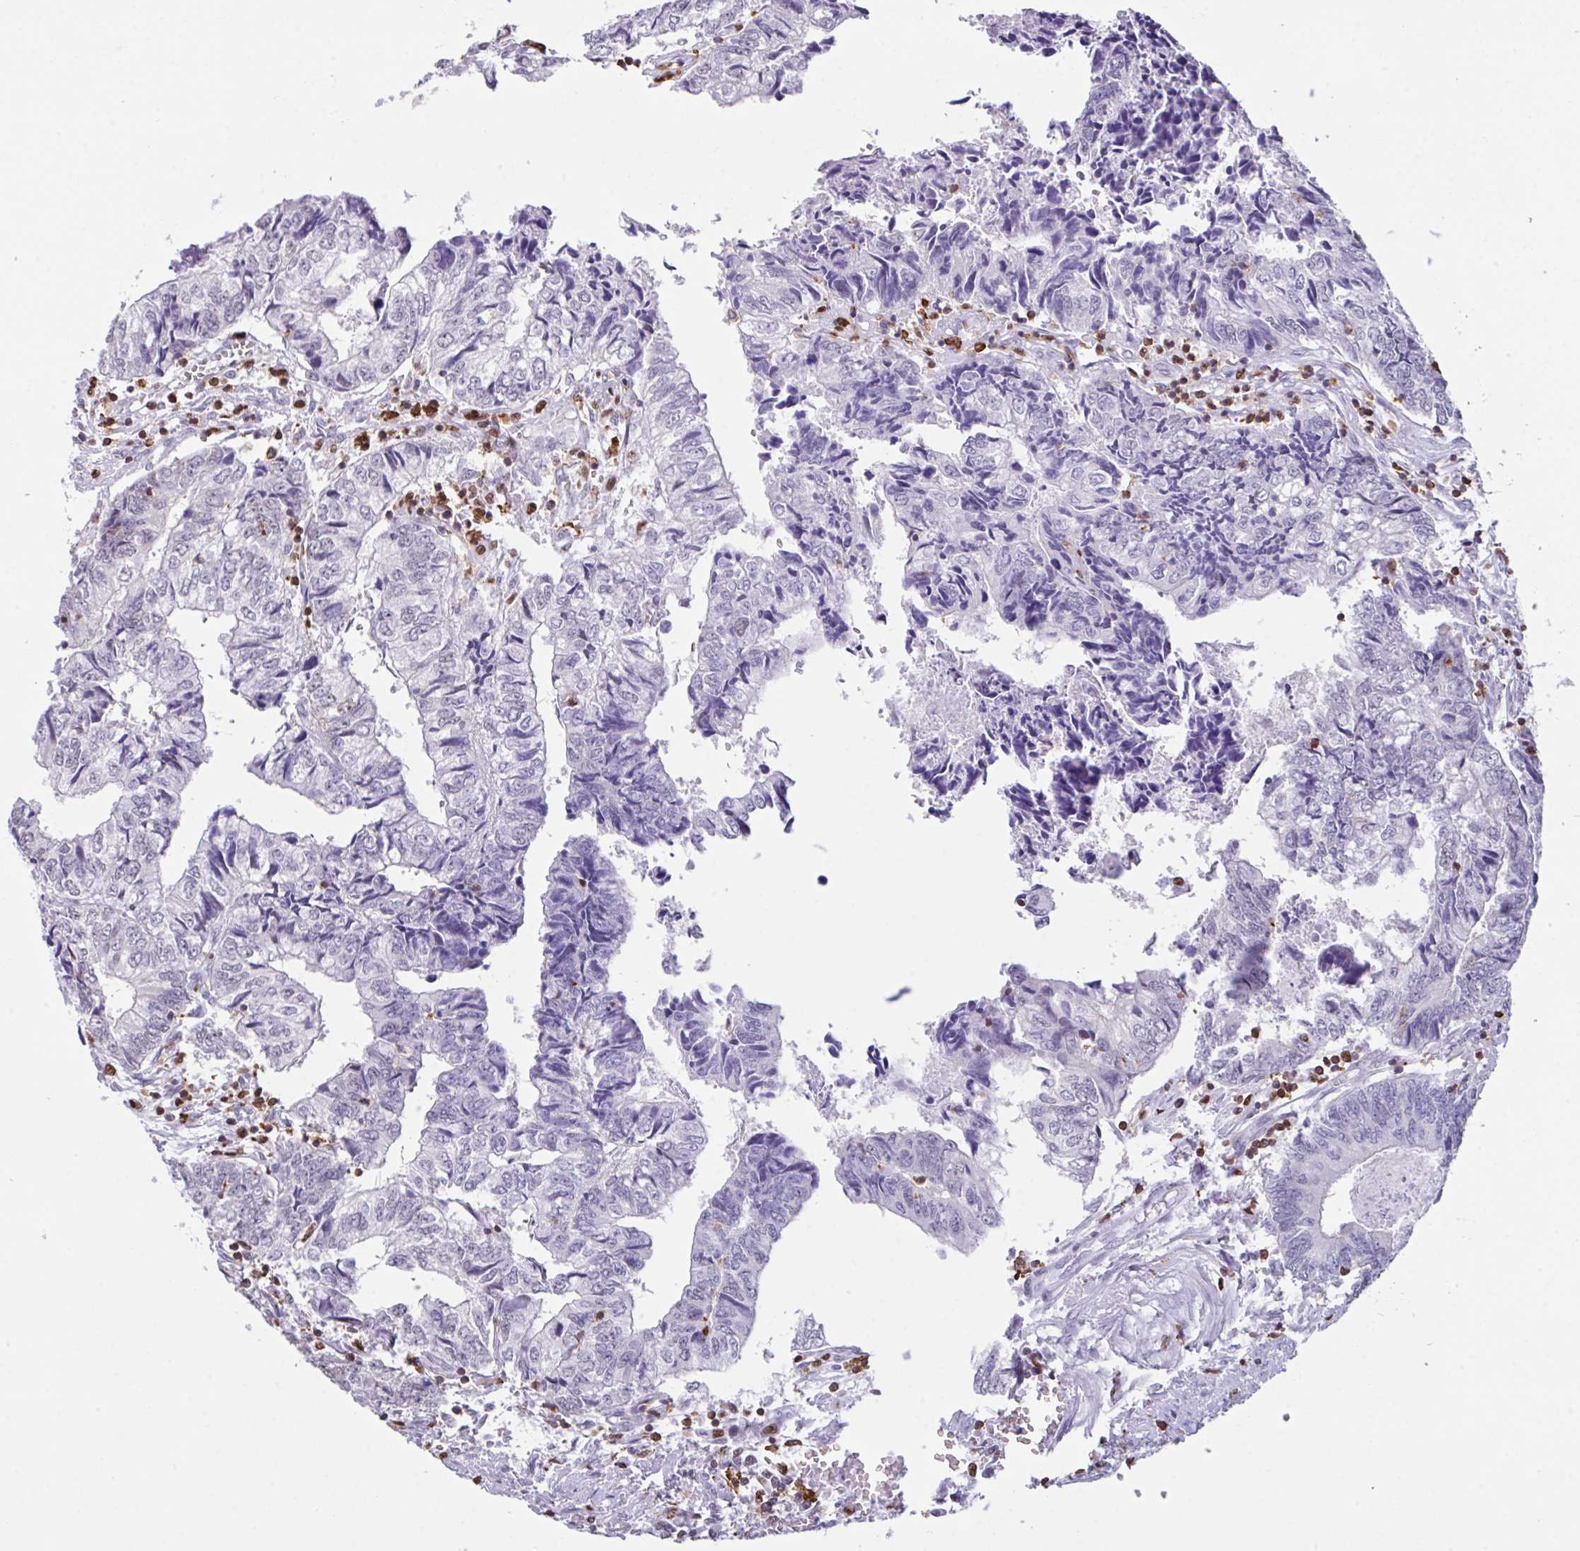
{"staining": {"intensity": "negative", "quantity": "none", "location": "none"}, "tissue": "colorectal cancer", "cell_type": "Tumor cells", "image_type": "cancer", "snomed": [{"axis": "morphology", "description": "Adenocarcinoma, NOS"}, {"axis": "topography", "description": "Colon"}], "caption": "Human colorectal adenocarcinoma stained for a protein using immunohistochemistry exhibits no positivity in tumor cells.", "gene": "BTBD10", "patient": {"sex": "male", "age": 86}}